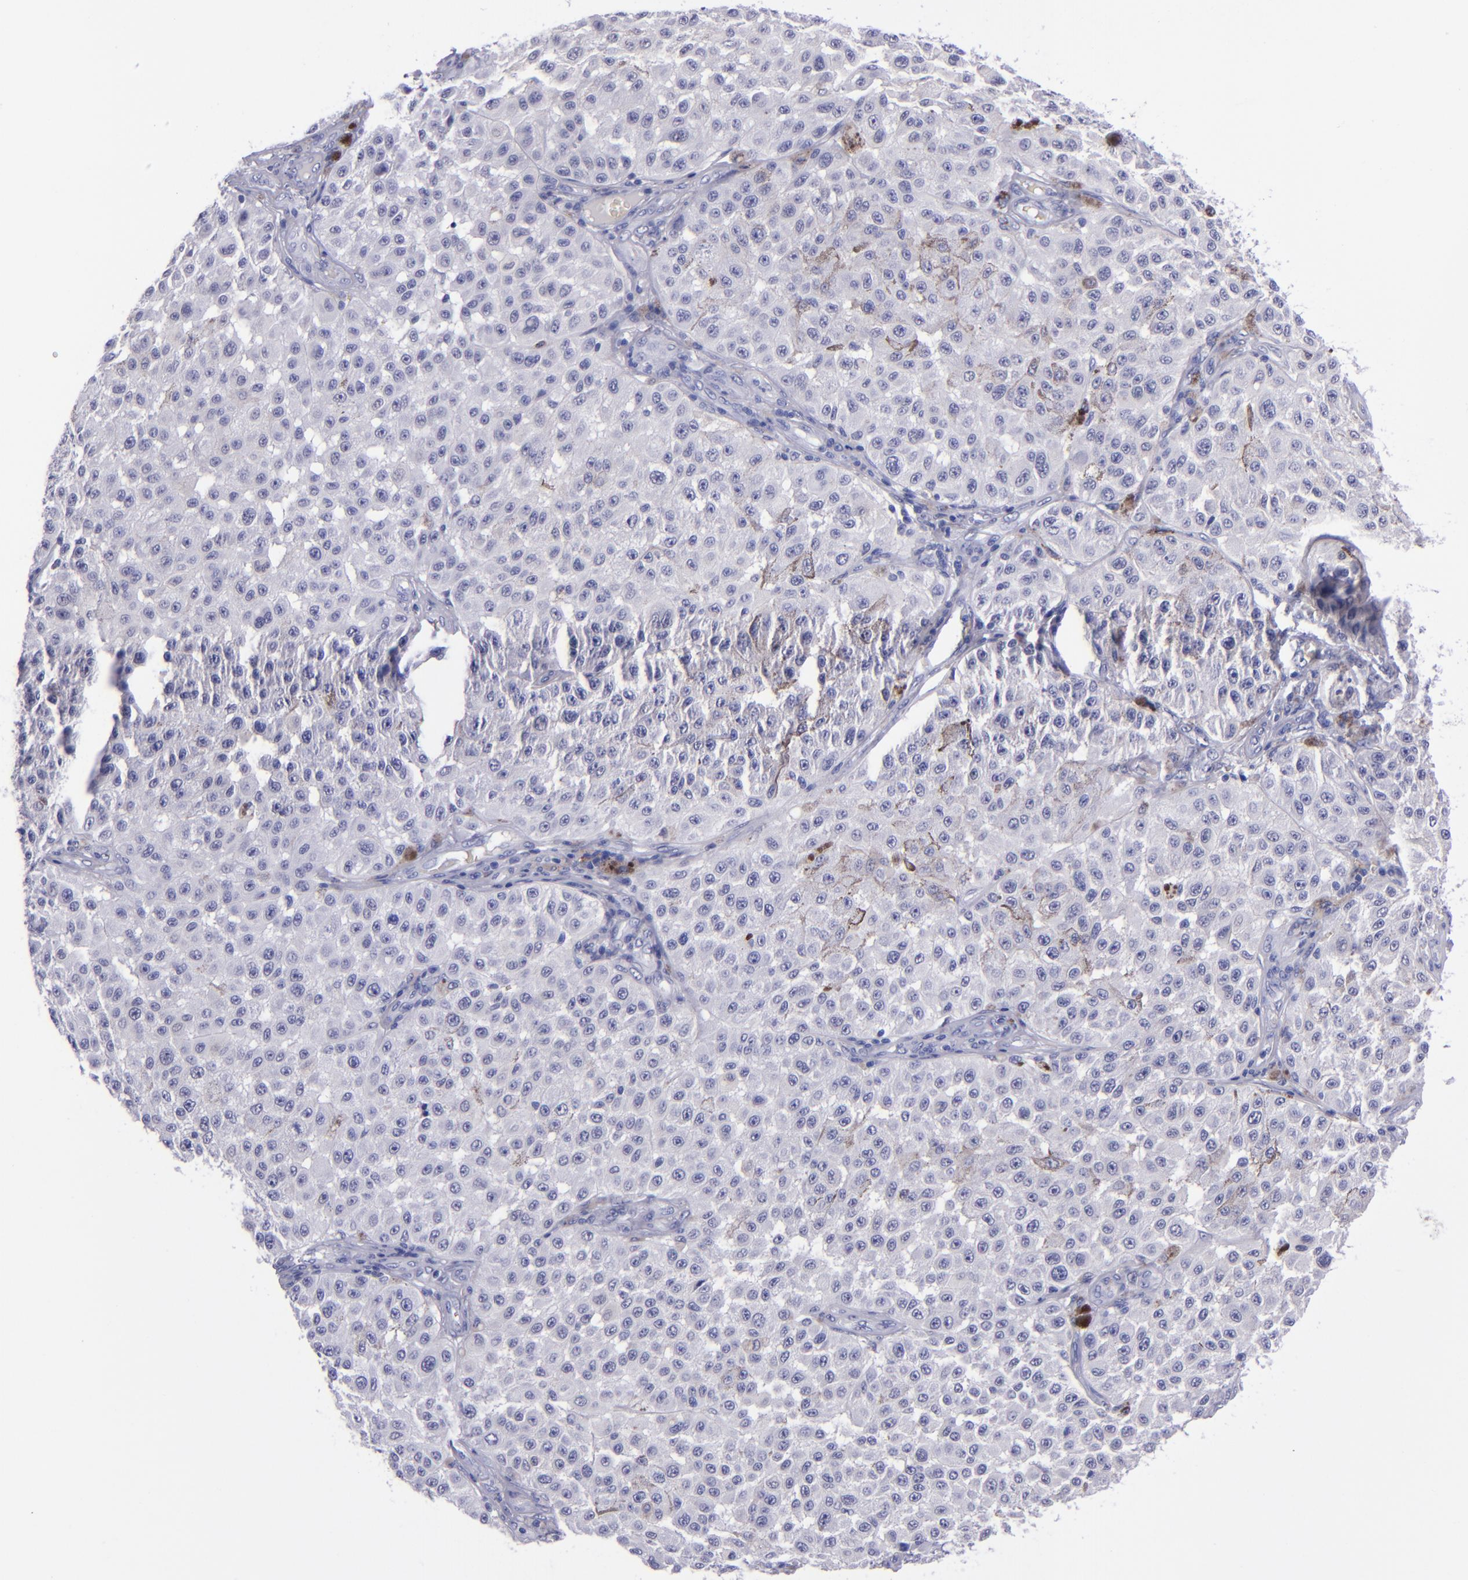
{"staining": {"intensity": "negative", "quantity": "none", "location": "none"}, "tissue": "melanoma", "cell_type": "Tumor cells", "image_type": "cancer", "snomed": [{"axis": "morphology", "description": "Malignant melanoma, NOS"}, {"axis": "topography", "description": "Skin"}], "caption": "There is no significant expression in tumor cells of melanoma.", "gene": "CD37", "patient": {"sex": "female", "age": 64}}